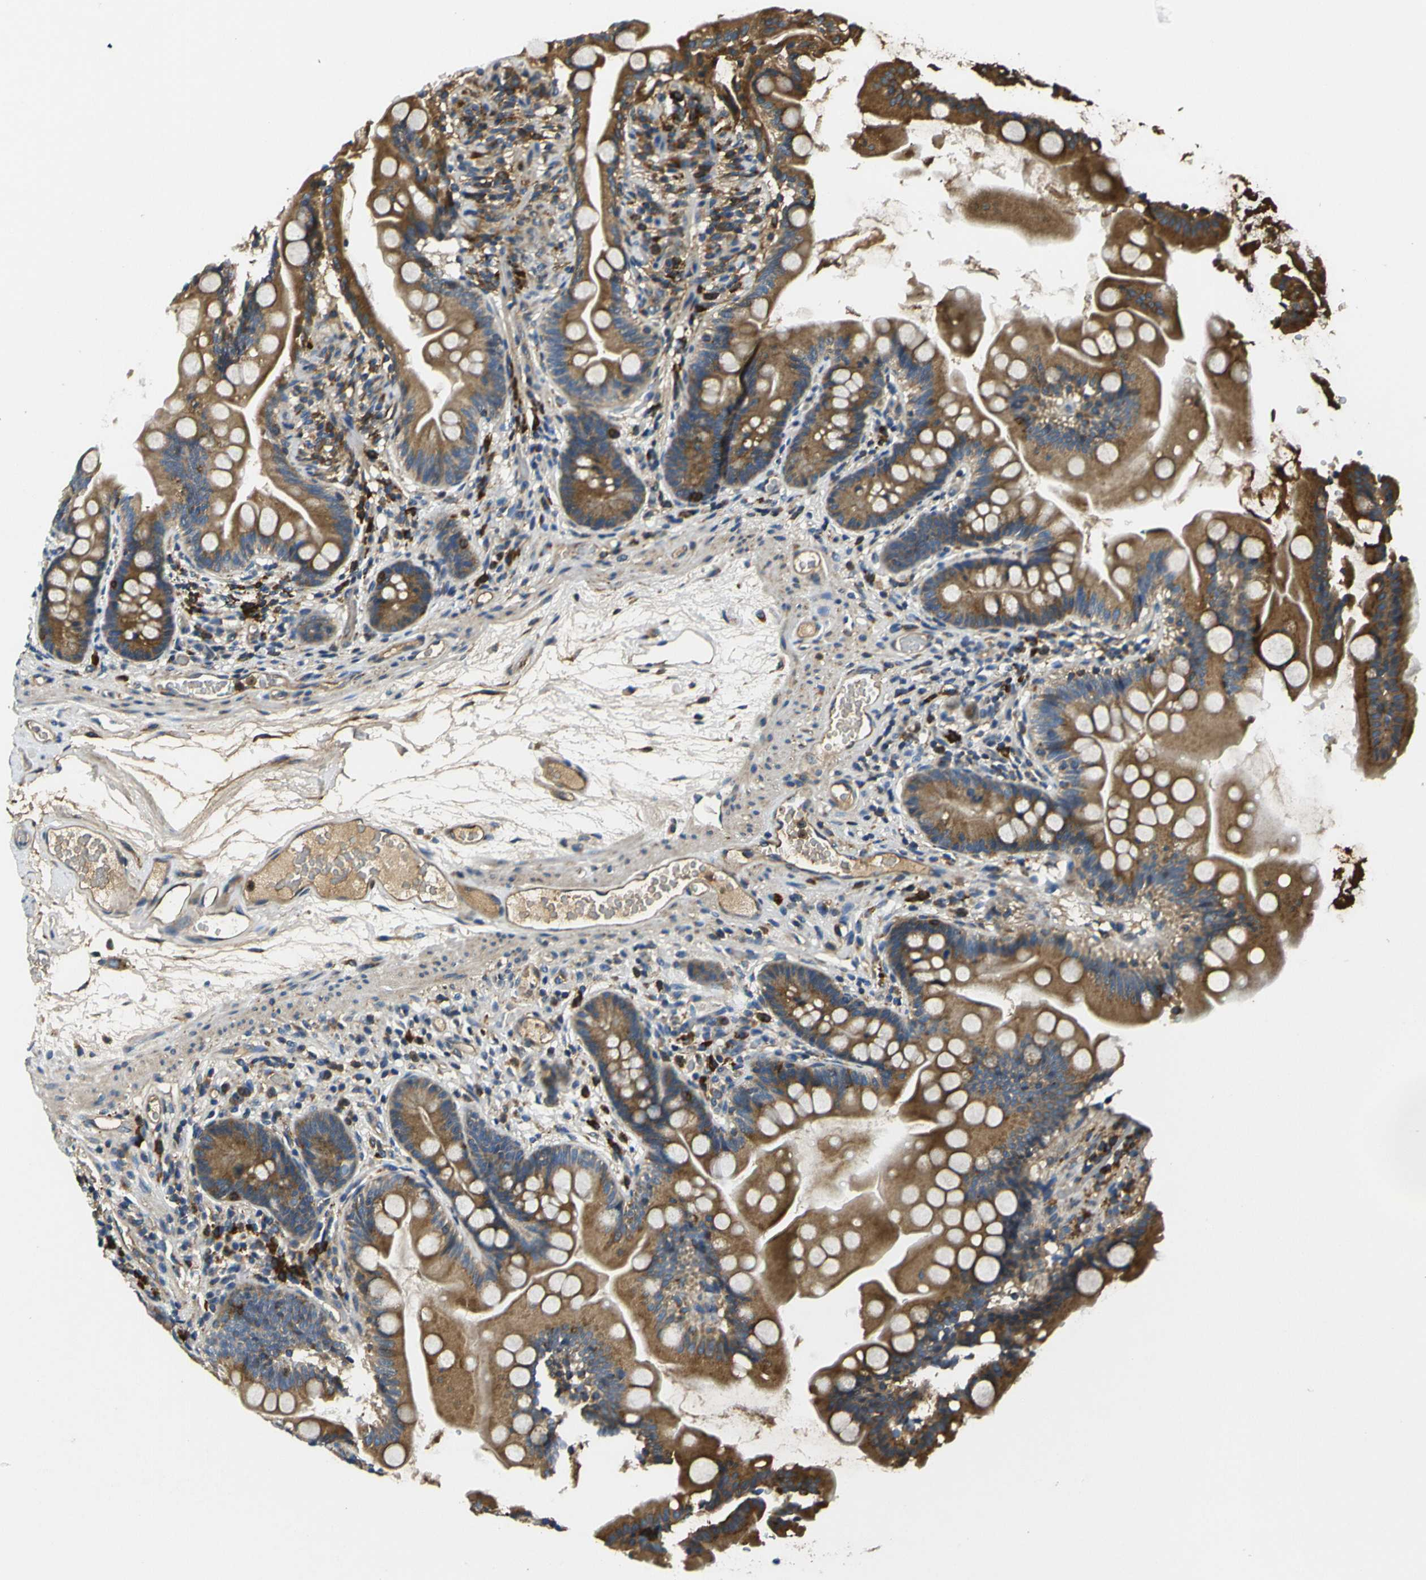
{"staining": {"intensity": "moderate", "quantity": ">75%", "location": "cytoplasmic/membranous"}, "tissue": "small intestine", "cell_type": "Glandular cells", "image_type": "normal", "snomed": [{"axis": "morphology", "description": "Normal tissue, NOS"}, {"axis": "topography", "description": "Small intestine"}], "caption": "The photomicrograph shows immunohistochemical staining of benign small intestine. There is moderate cytoplasmic/membranous staining is seen in about >75% of glandular cells. (brown staining indicates protein expression, while blue staining denotes nuclei).", "gene": "RAB1B", "patient": {"sex": "female", "age": 56}}